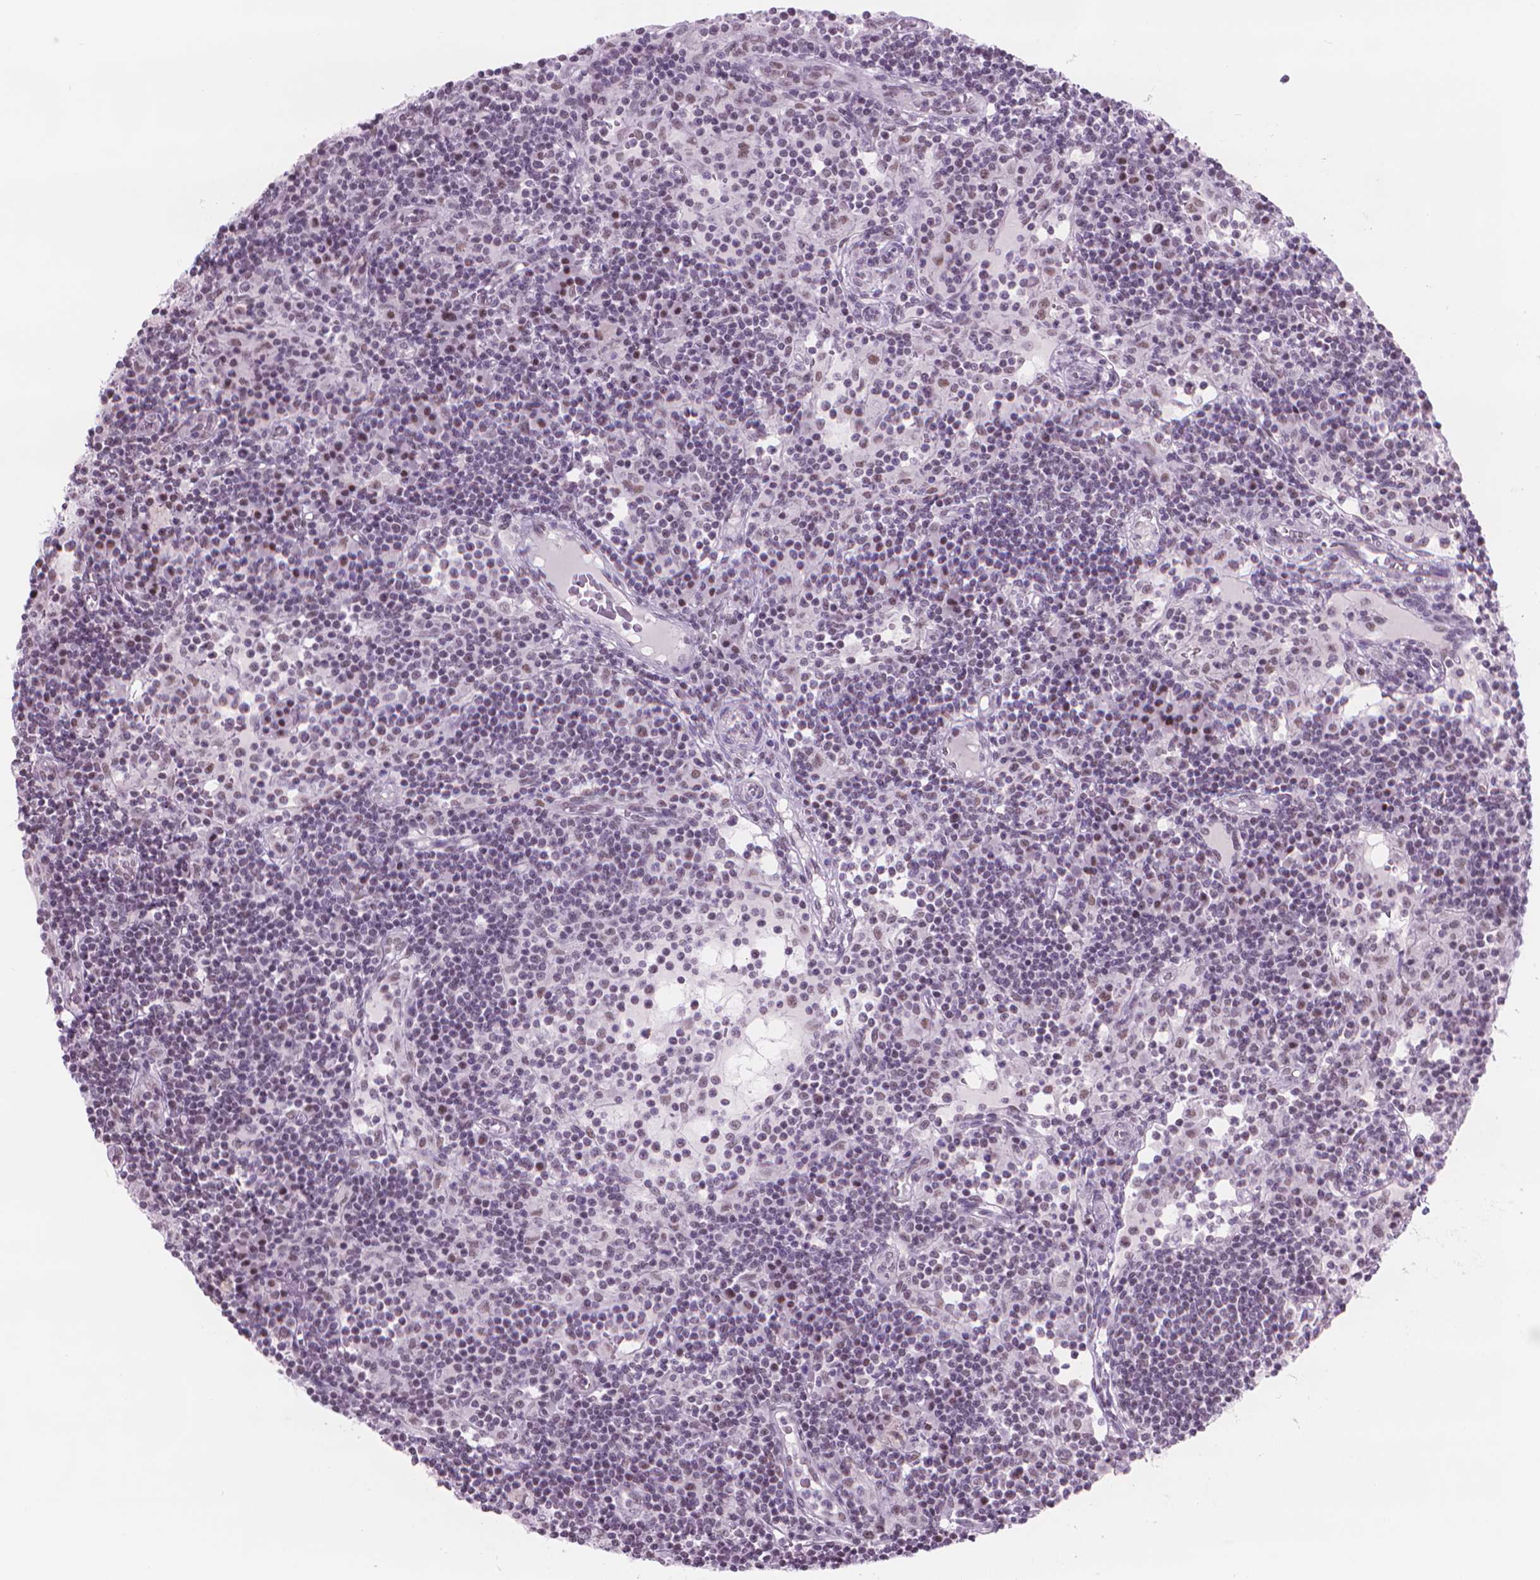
{"staining": {"intensity": "weak", "quantity": "25%-75%", "location": "nuclear"}, "tissue": "lymph node", "cell_type": "Germinal center cells", "image_type": "normal", "snomed": [{"axis": "morphology", "description": "Normal tissue, NOS"}, {"axis": "topography", "description": "Lymph node"}], "caption": "Lymph node stained with a brown dye shows weak nuclear positive expression in approximately 25%-75% of germinal center cells.", "gene": "POLR3D", "patient": {"sex": "female", "age": 72}}